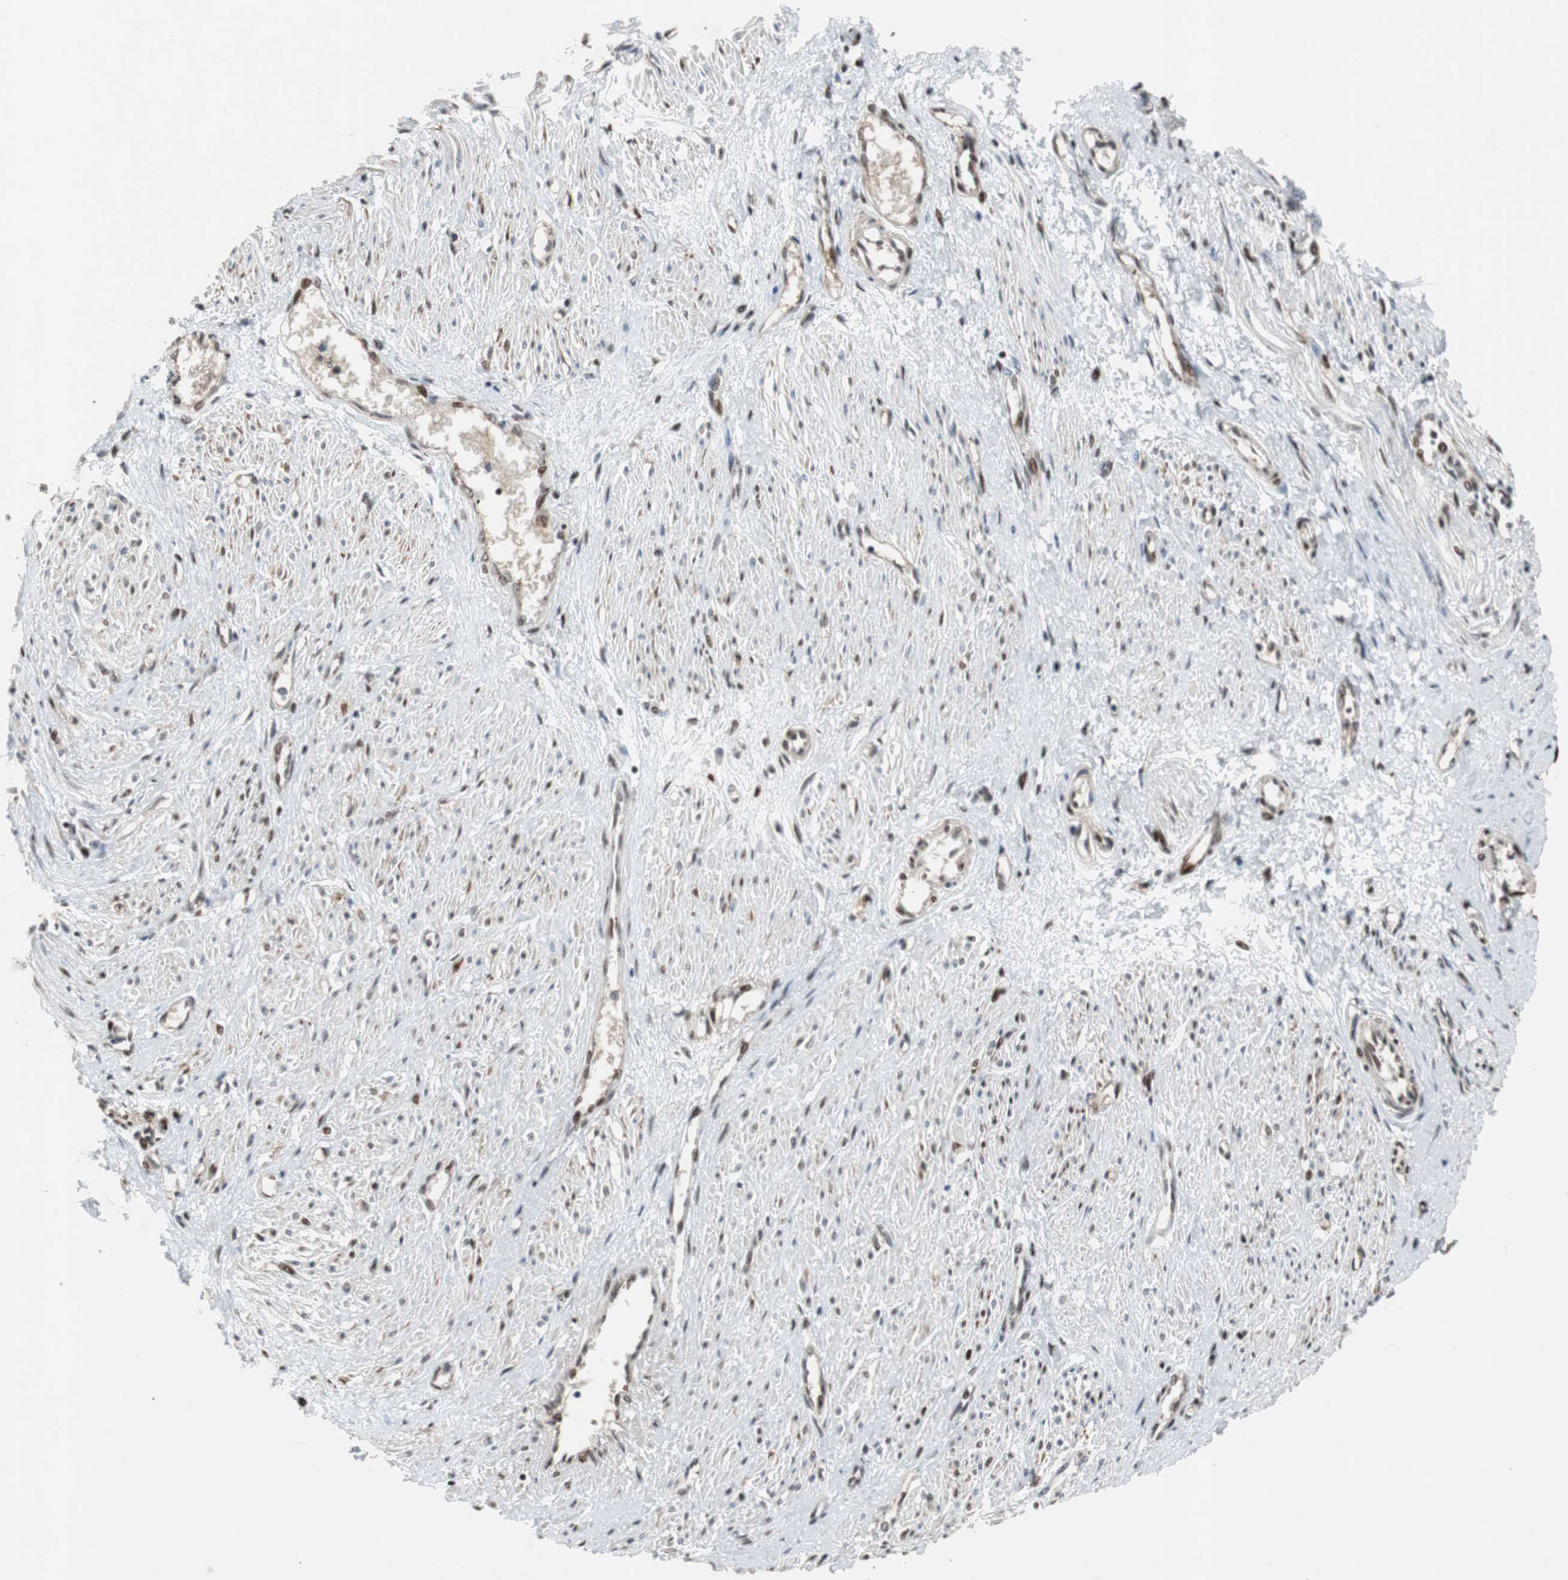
{"staining": {"intensity": "strong", "quantity": ">75%", "location": "nuclear"}, "tissue": "smooth muscle", "cell_type": "Smooth muscle cells", "image_type": "normal", "snomed": [{"axis": "morphology", "description": "Normal tissue, NOS"}, {"axis": "topography", "description": "Smooth muscle"}, {"axis": "topography", "description": "Uterus"}], "caption": "Protein expression analysis of normal human smooth muscle reveals strong nuclear staining in approximately >75% of smooth muscle cells.", "gene": "NBL1", "patient": {"sex": "female", "age": 39}}